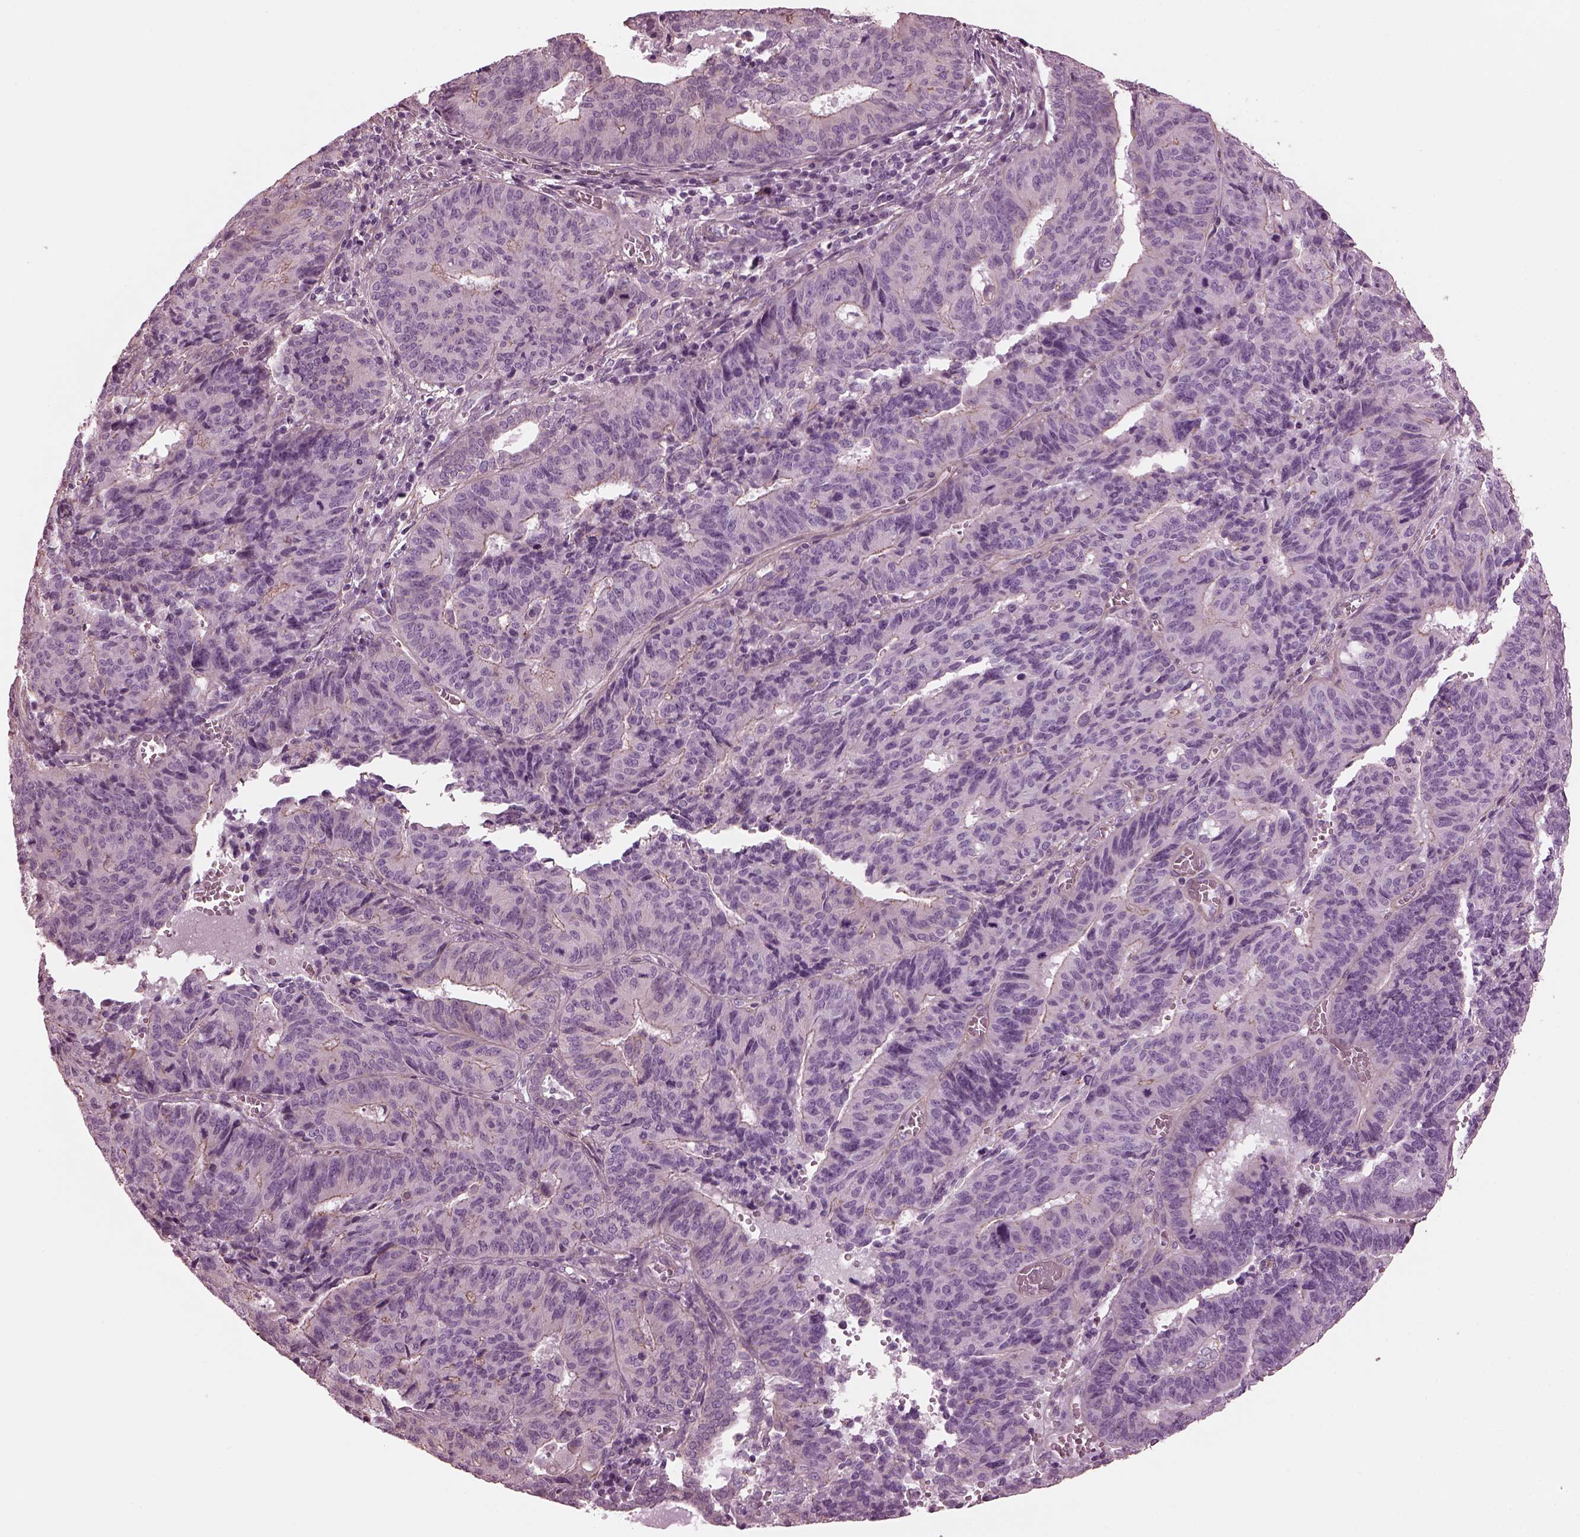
{"staining": {"intensity": "negative", "quantity": "none", "location": "none"}, "tissue": "endometrial cancer", "cell_type": "Tumor cells", "image_type": "cancer", "snomed": [{"axis": "morphology", "description": "Adenocarcinoma, NOS"}, {"axis": "topography", "description": "Endometrium"}], "caption": "DAB (3,3'-diaminobenzidine) immunohistochemical staining of endometrial adenocarcinoma reveals no significant staining in tumor cells. (Brightfield microscopy of DAB (3,3'-diaminobenzidine) IHC at high magnification).", "gene": "BFSP1", "patient": {"sex": "female", "age": 65}}